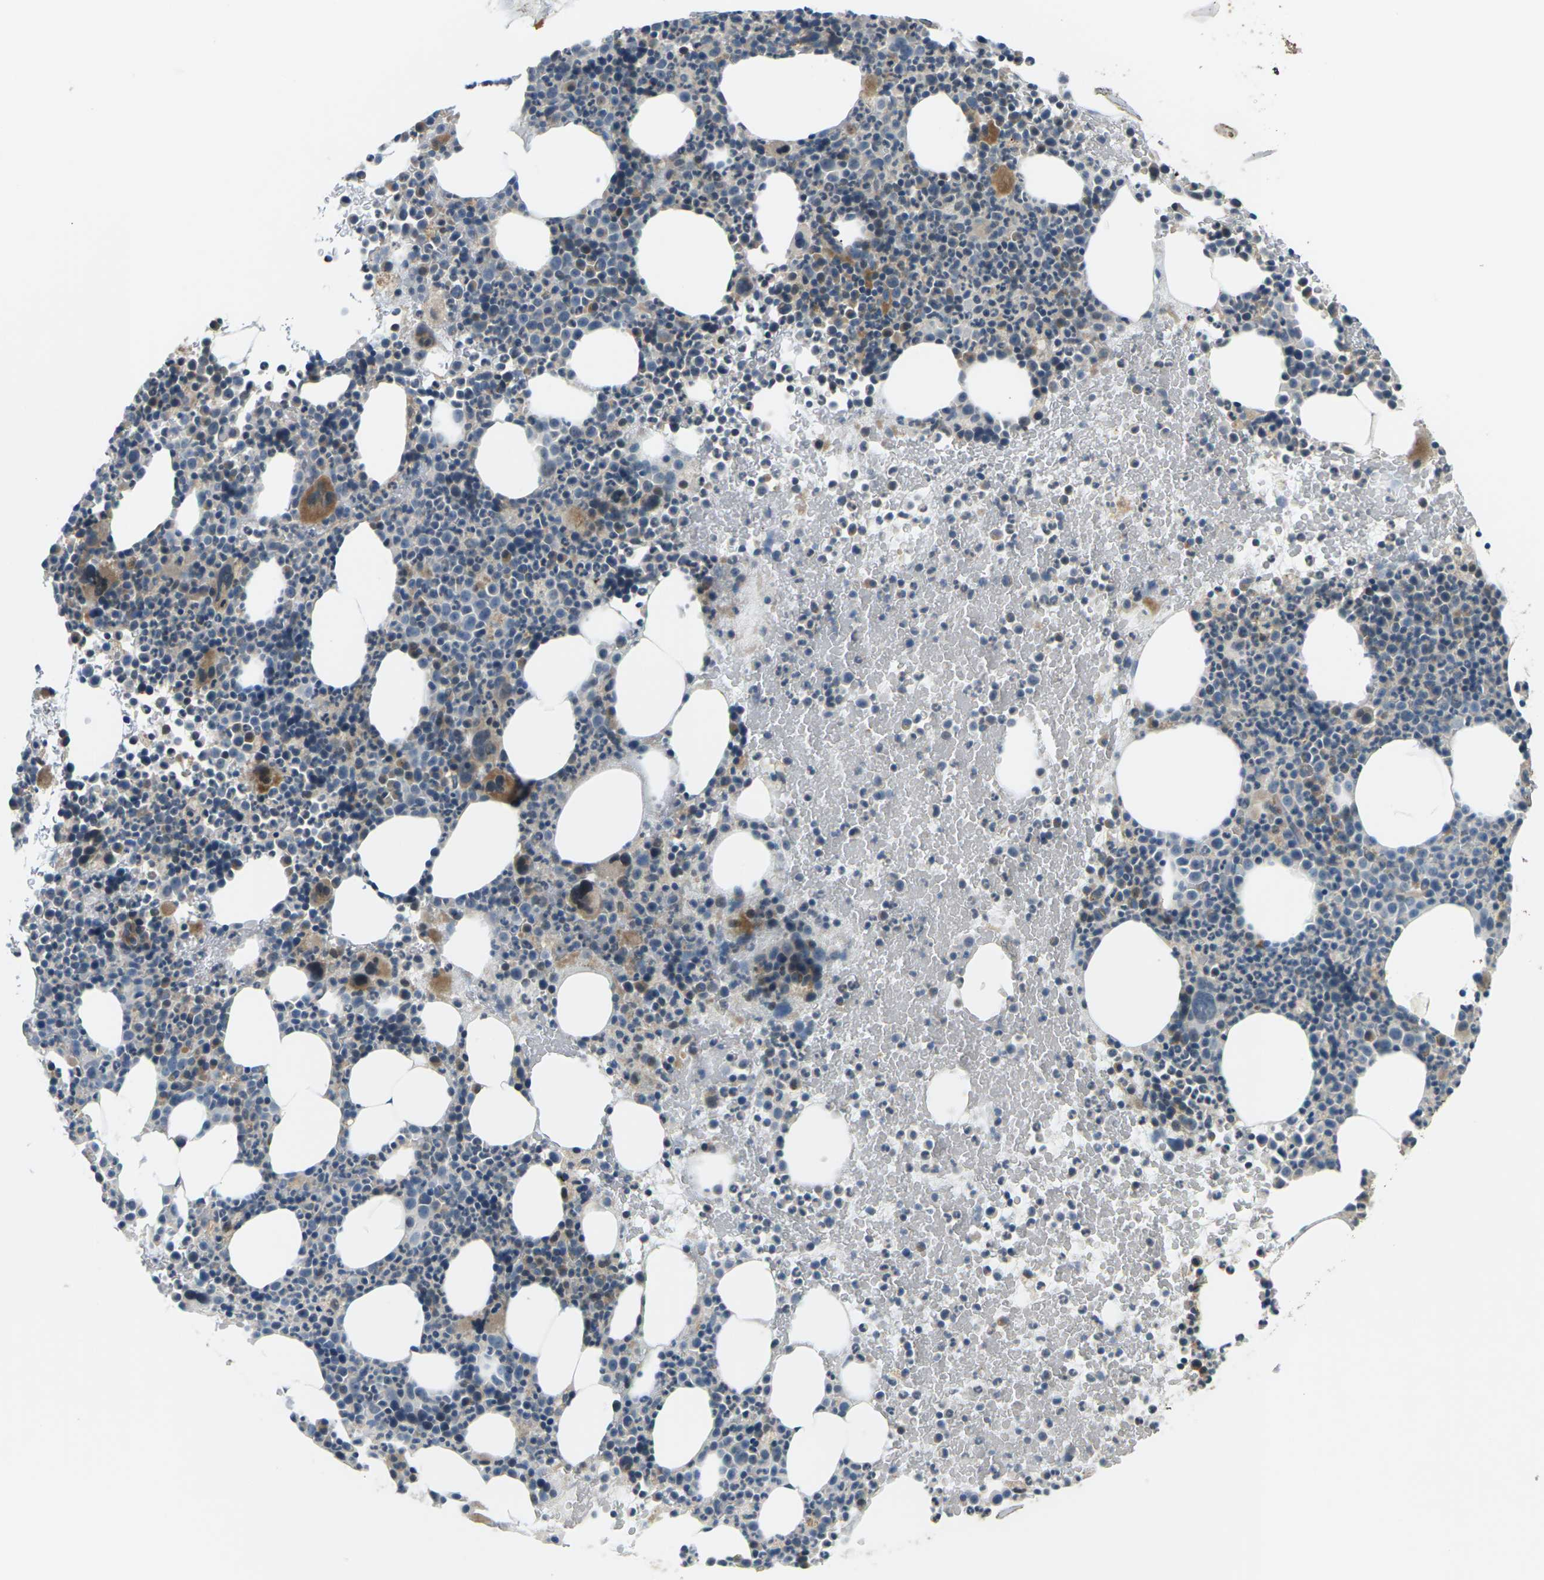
{"staining": {"intensity": "moderate", "quantity": "<25%", "location": "cytoplasmic/membranous"}, "tissue": "bone marrow", "cell_type": "Hematopoietic cells", "image_type": "normal", "snomed": [{"axis": "morphology", "description": "Normal tissue, NOS"}, {"axis": "morphology", "description": "Inflammation, NOS"}, {"axis": "topography", "description": "Bone marrow"}], "caption": "Protein staining by IHC reveals moderate cytoplasmic/membranous staining in about <25% of hematopoietic cells in benign bone marrow. (Stains: DAB (3,3'-diaminobenzidine) in brown, nuclei in blue, Microscopy: brightfield microscopy at high magnification).", "gene": "SLC13A3", "patient": {"sex": "male", "age": 73}}